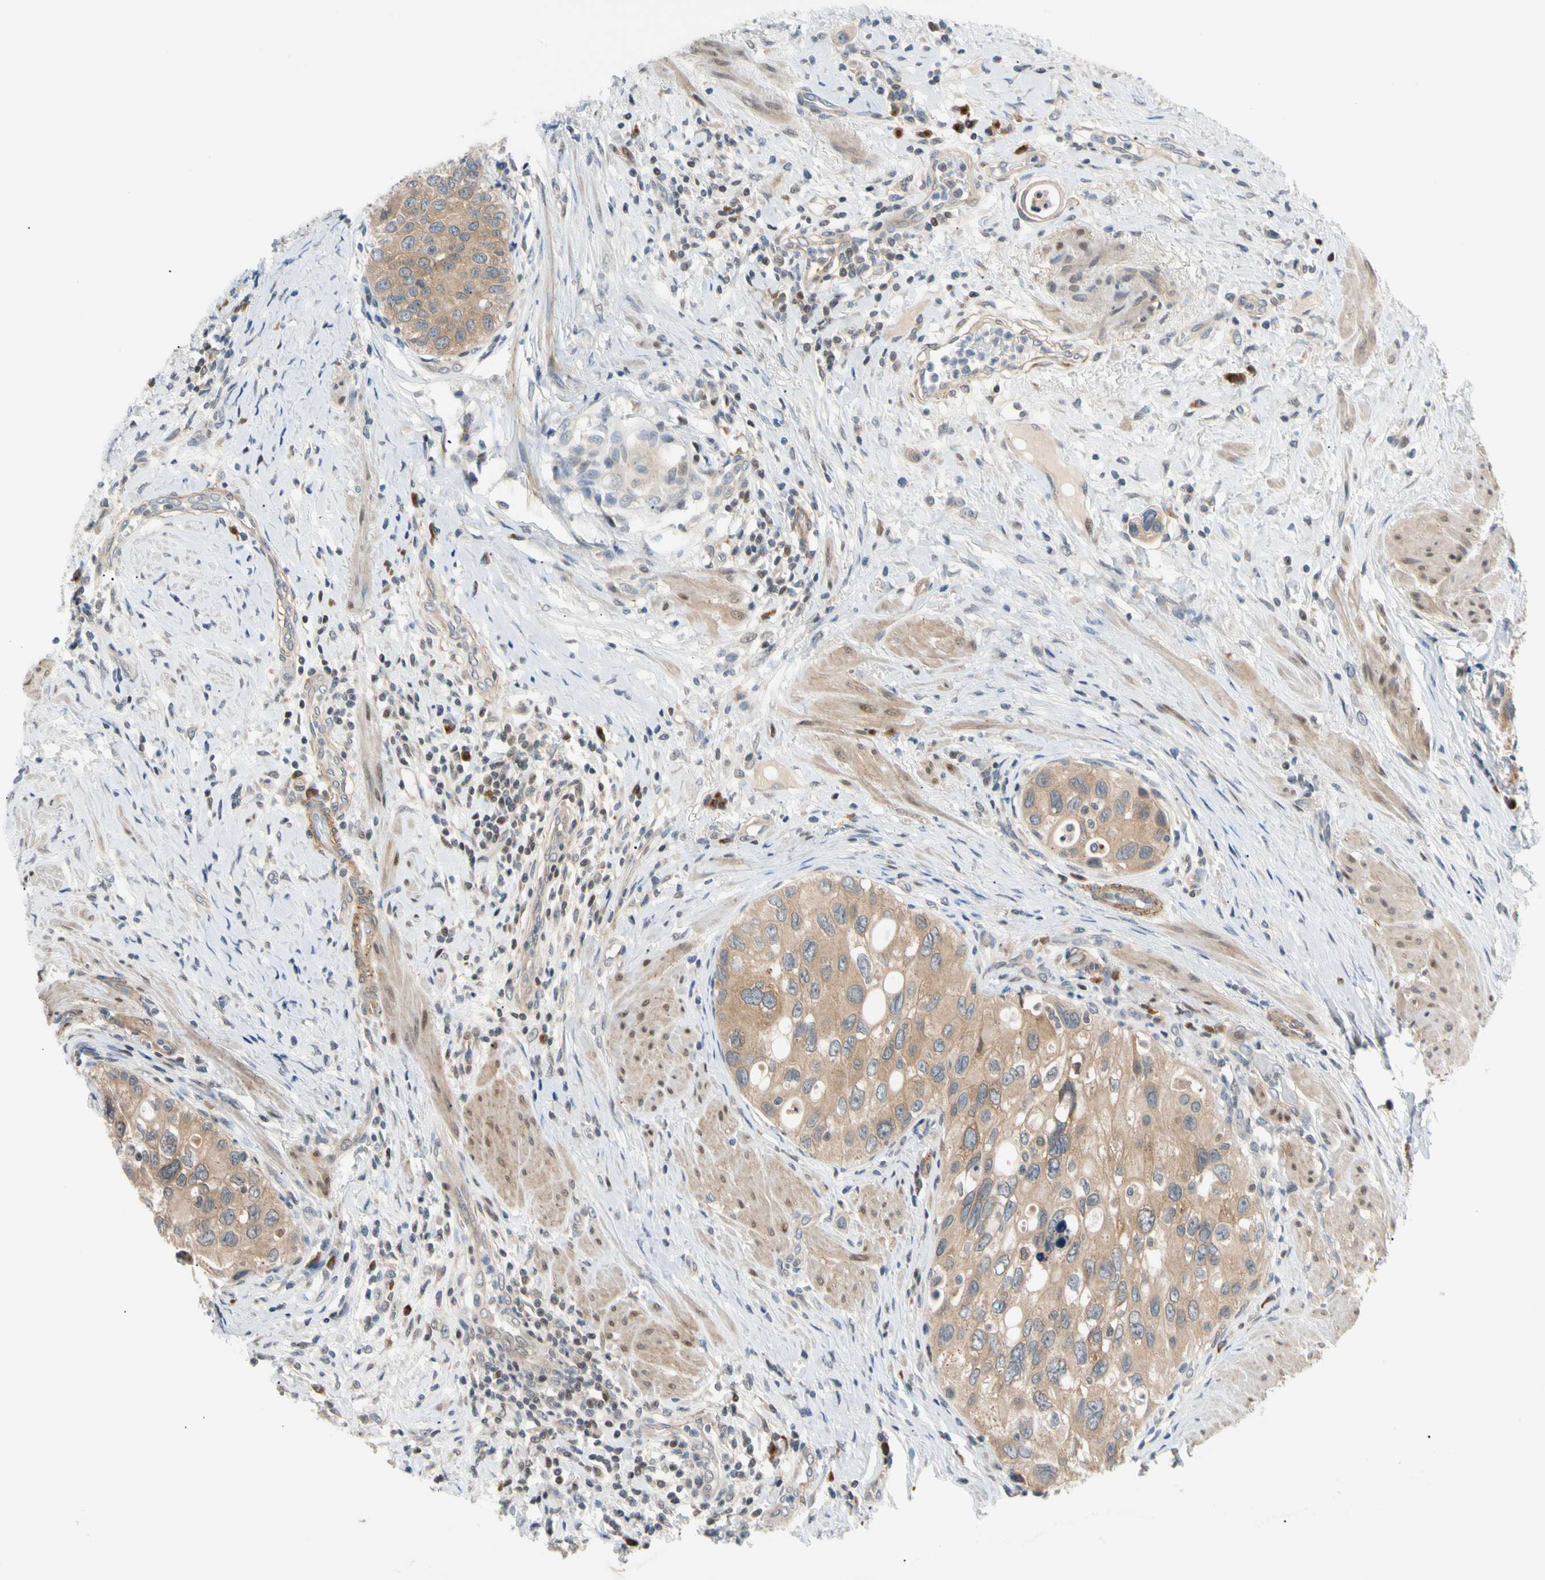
{"staining": {"intensity": "moderate", "quantity": ">75%", "location": "cytoplasmic/membranous"}, "tissue": "urothelial cancer", "cell_type": "Tumor cells", "image_type": "cancer", "snomed": [{"axis": "morphology", "description": "Urothelial carcinoma, High grade"}, {"axis": "topography", "description": "Urinary bladder"}], "caption": "Immunohistochemical staining of human high-grade urothelial carcinoma reveals medium levels of moderate cytoplasmic/membranous positivity in approximately >75% of tumor cells. The protein is shown in brown color, while the nuclei are stained blue.", "gene": "SEC23B", "patient": {"sex": "female", "age": 56}}